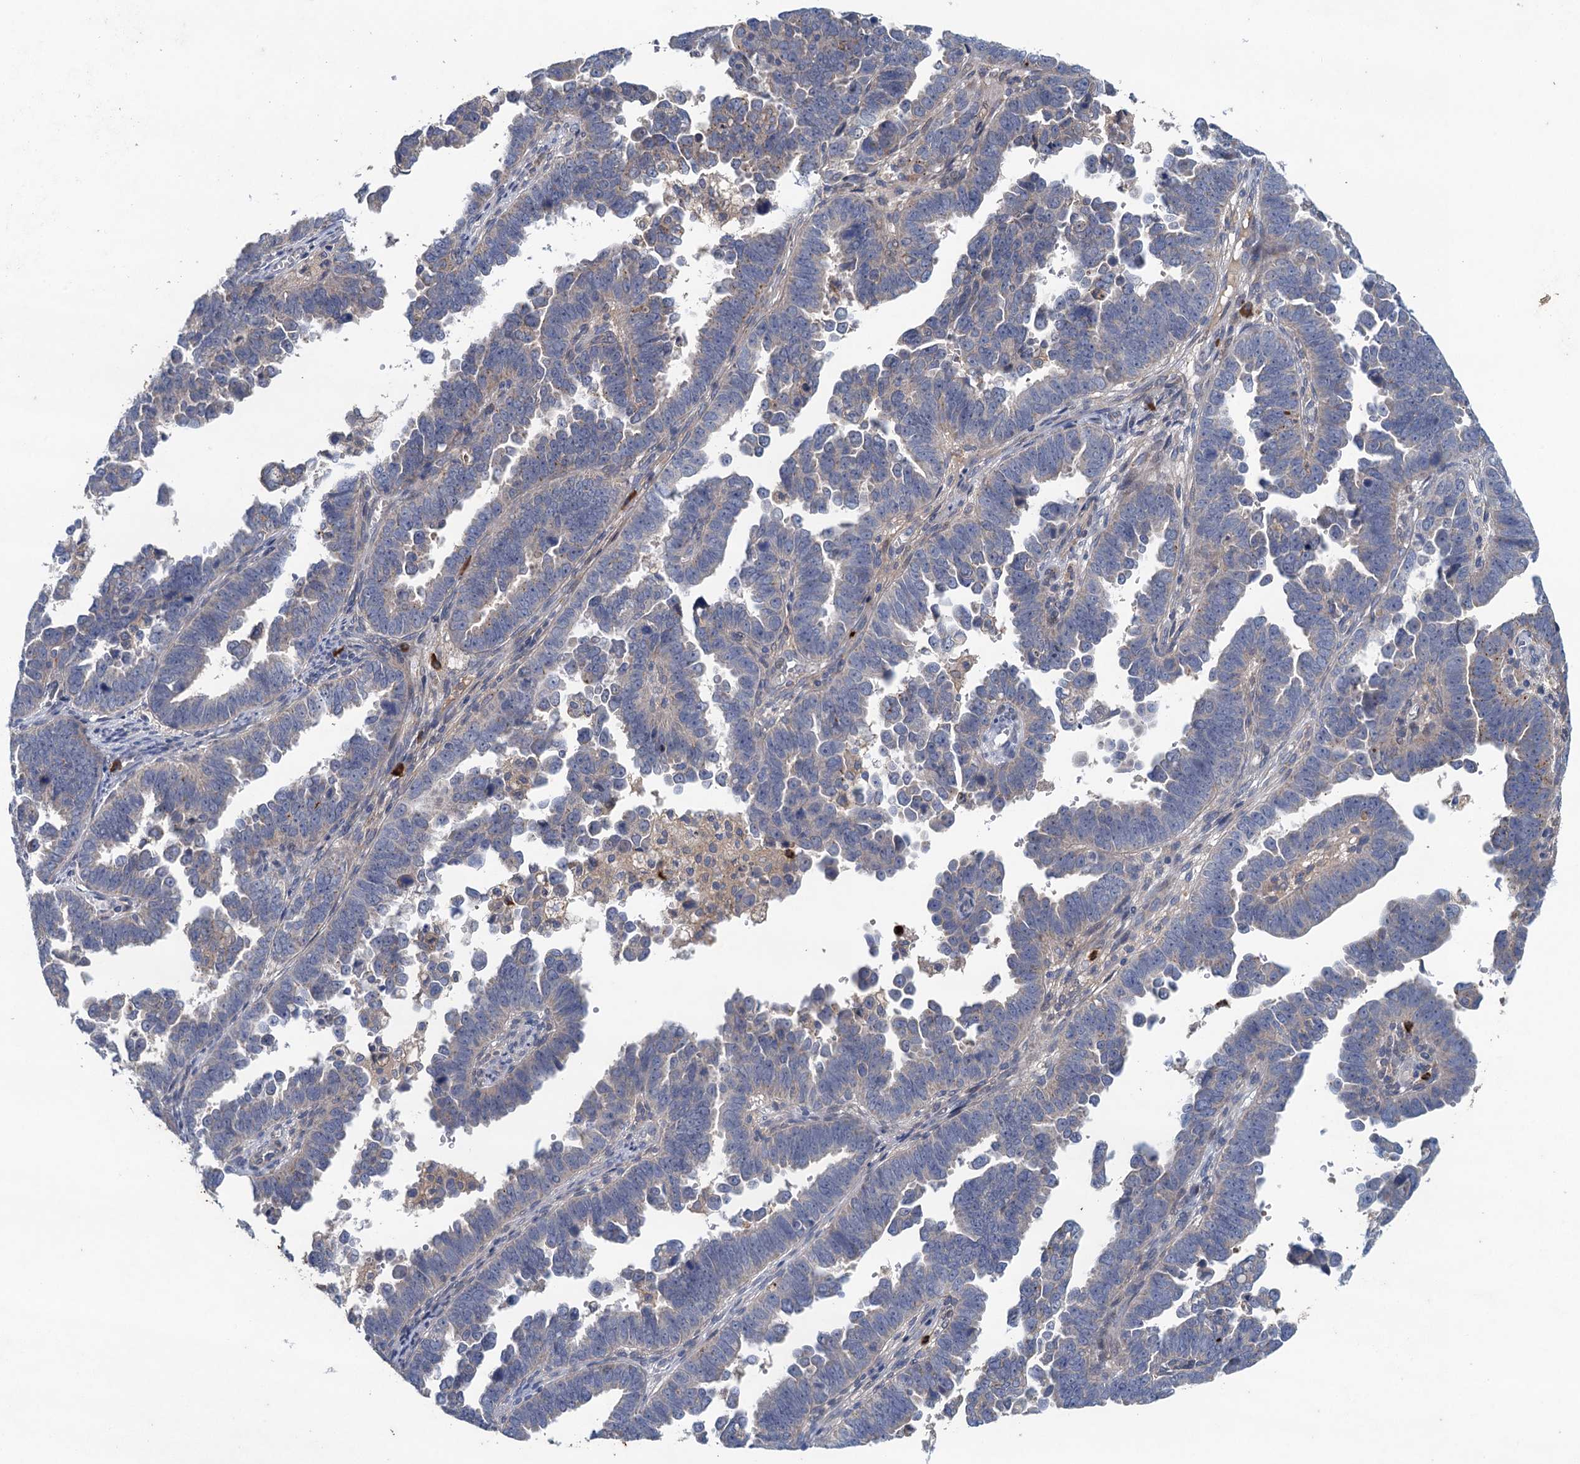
{"staining": {"intensity": "negative", "quantity": "none", "location": "none"}, "tissue": "endometrial cancer", "cell_type": "Tumor cells", "image_type": "cancer", "snomed": [{"axis": "morphology", "description": "Adenocarcinoma, NOS"}, {"axis": "topography", "description": "Endometrium"}], "caption": "This is a micrograph of IHC staining of endometrial cancer (adenocarcinoma), which shows no expression in tumor cells.", "gene": "TPCN1", "patient": {"sex": "female", "age": 75}}